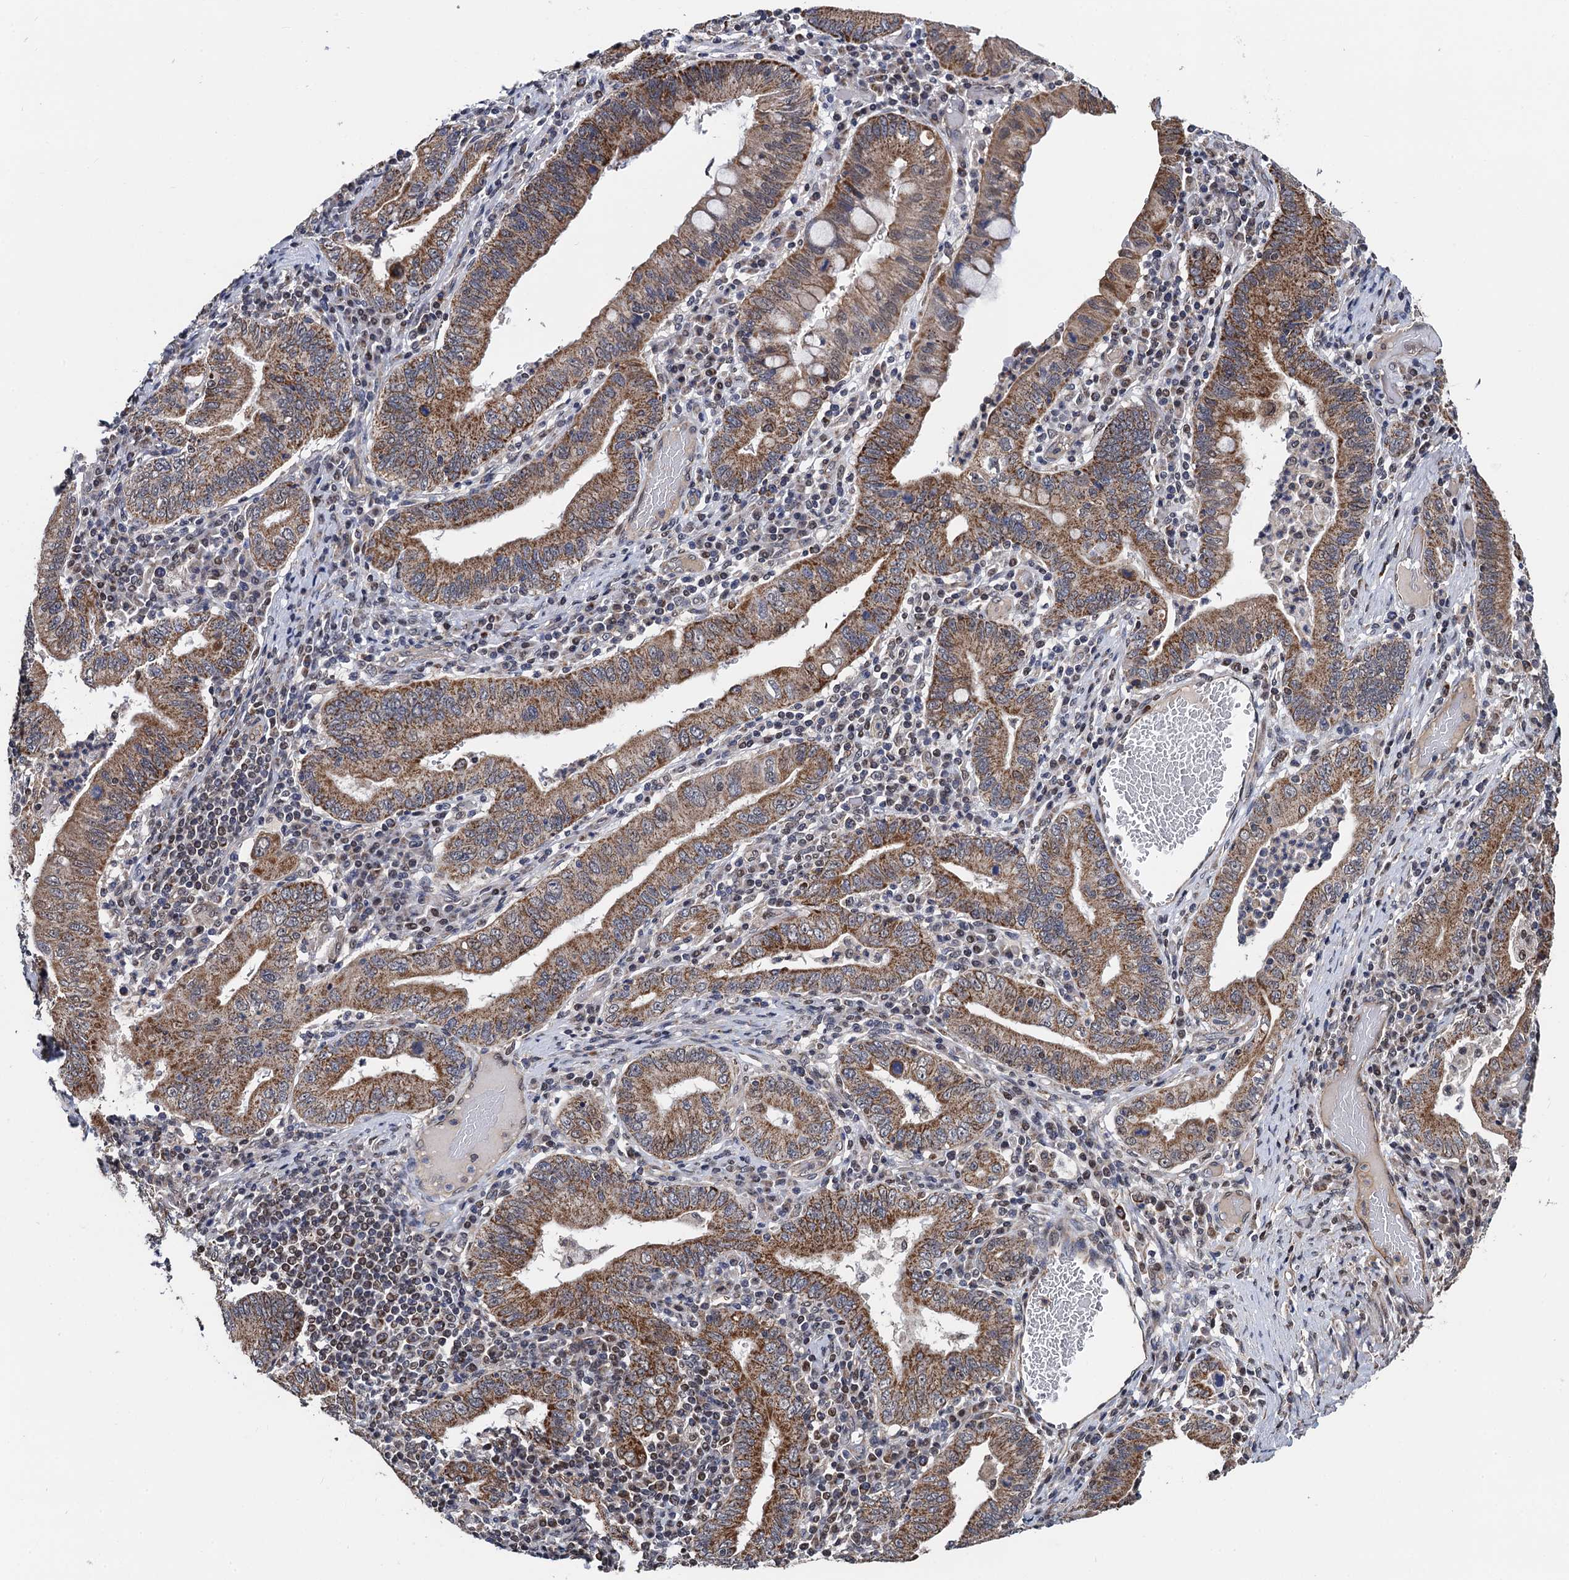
{"staining": {"intensity": "moderate", "quantity": ">75%", "location": "cytoplasmic/membranous"}, "tissue": "stomach cancer", "cell_type": "Tumor cells", "image_type": "cancer", "snomed": [{"axis": "morphology", "description": "Normal tissue, NOS"}, {"axis": "morphology", "description": "Adenocarcinoma, NOS"}, {"axis": "topography", "description": "Esophagus"}, {"axis": "topography", "description": "Stomach, upper"}, {"axis": "topography", "description": "Peripheral nerve tissue"}], "caption": "High-power microscopy captured an IHC histopathology image of adenocarcinoma (stomach), revealing moderate cytoplasmic/membranous expression in approximately >75% of tumor cells.", "gene": "PTCD3", "patient": {"sex": "male", "age": 62}}